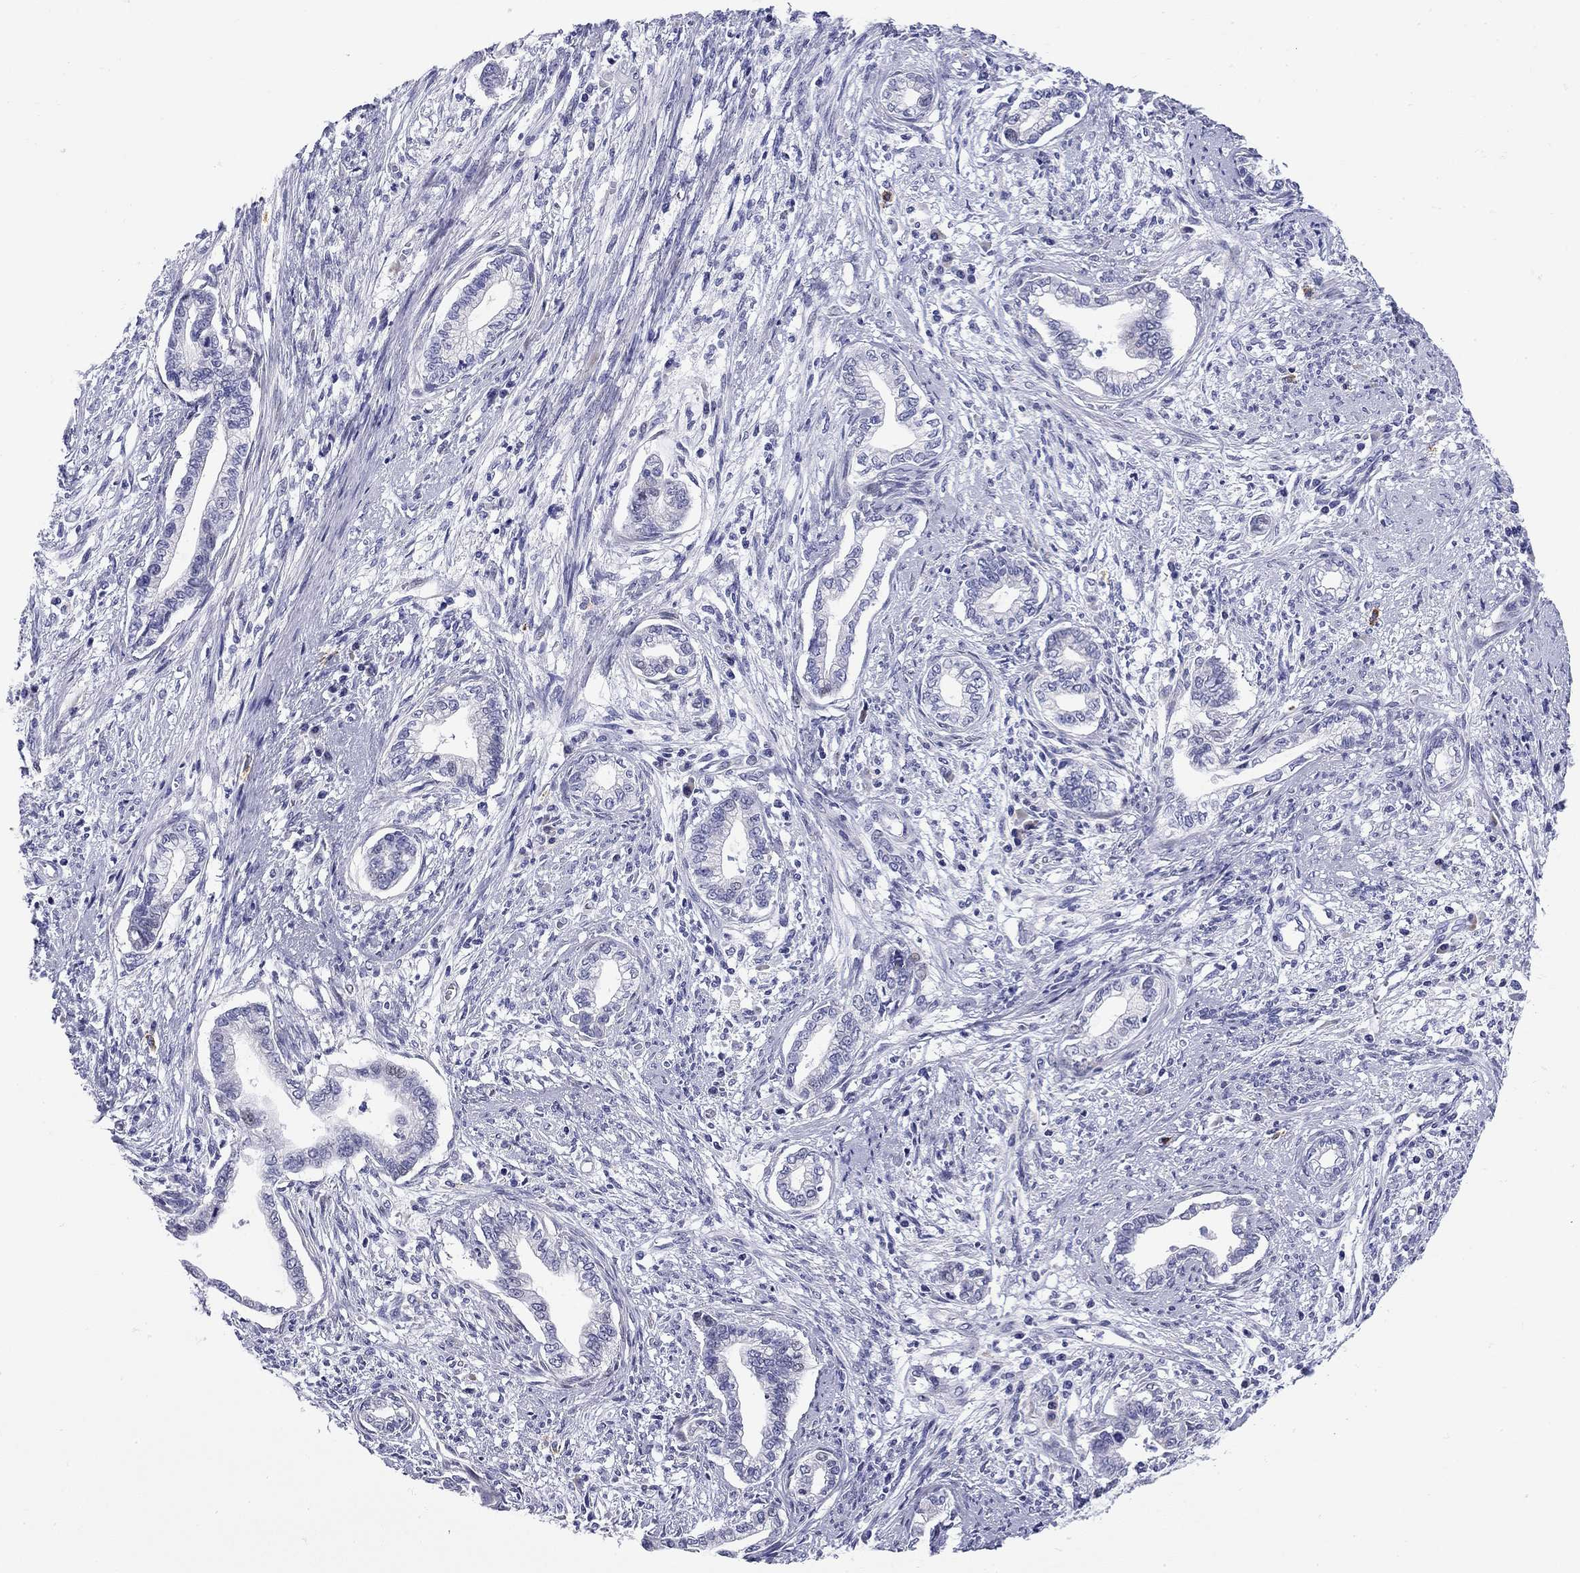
{"staining": {"intensity": "negative", "quantity": "none", "location": "none"}, "tissue": "cervical cancer", "cell_type": "Tumor cells", "image_type": "cancer", "snomed": [{"axis": "morphology", "description": "Adenocarcinoma, NOS"}, {"axis": "topography", "description": "Cervix"}], "caption": "Immunohistochemical staining of human cervical cancer shows no significant positivity in tumor cells. (IHC, brightfield microscopy, high magnification).", "gene": "C8orf88", "patient": {"sex": "female", "age": 62}}